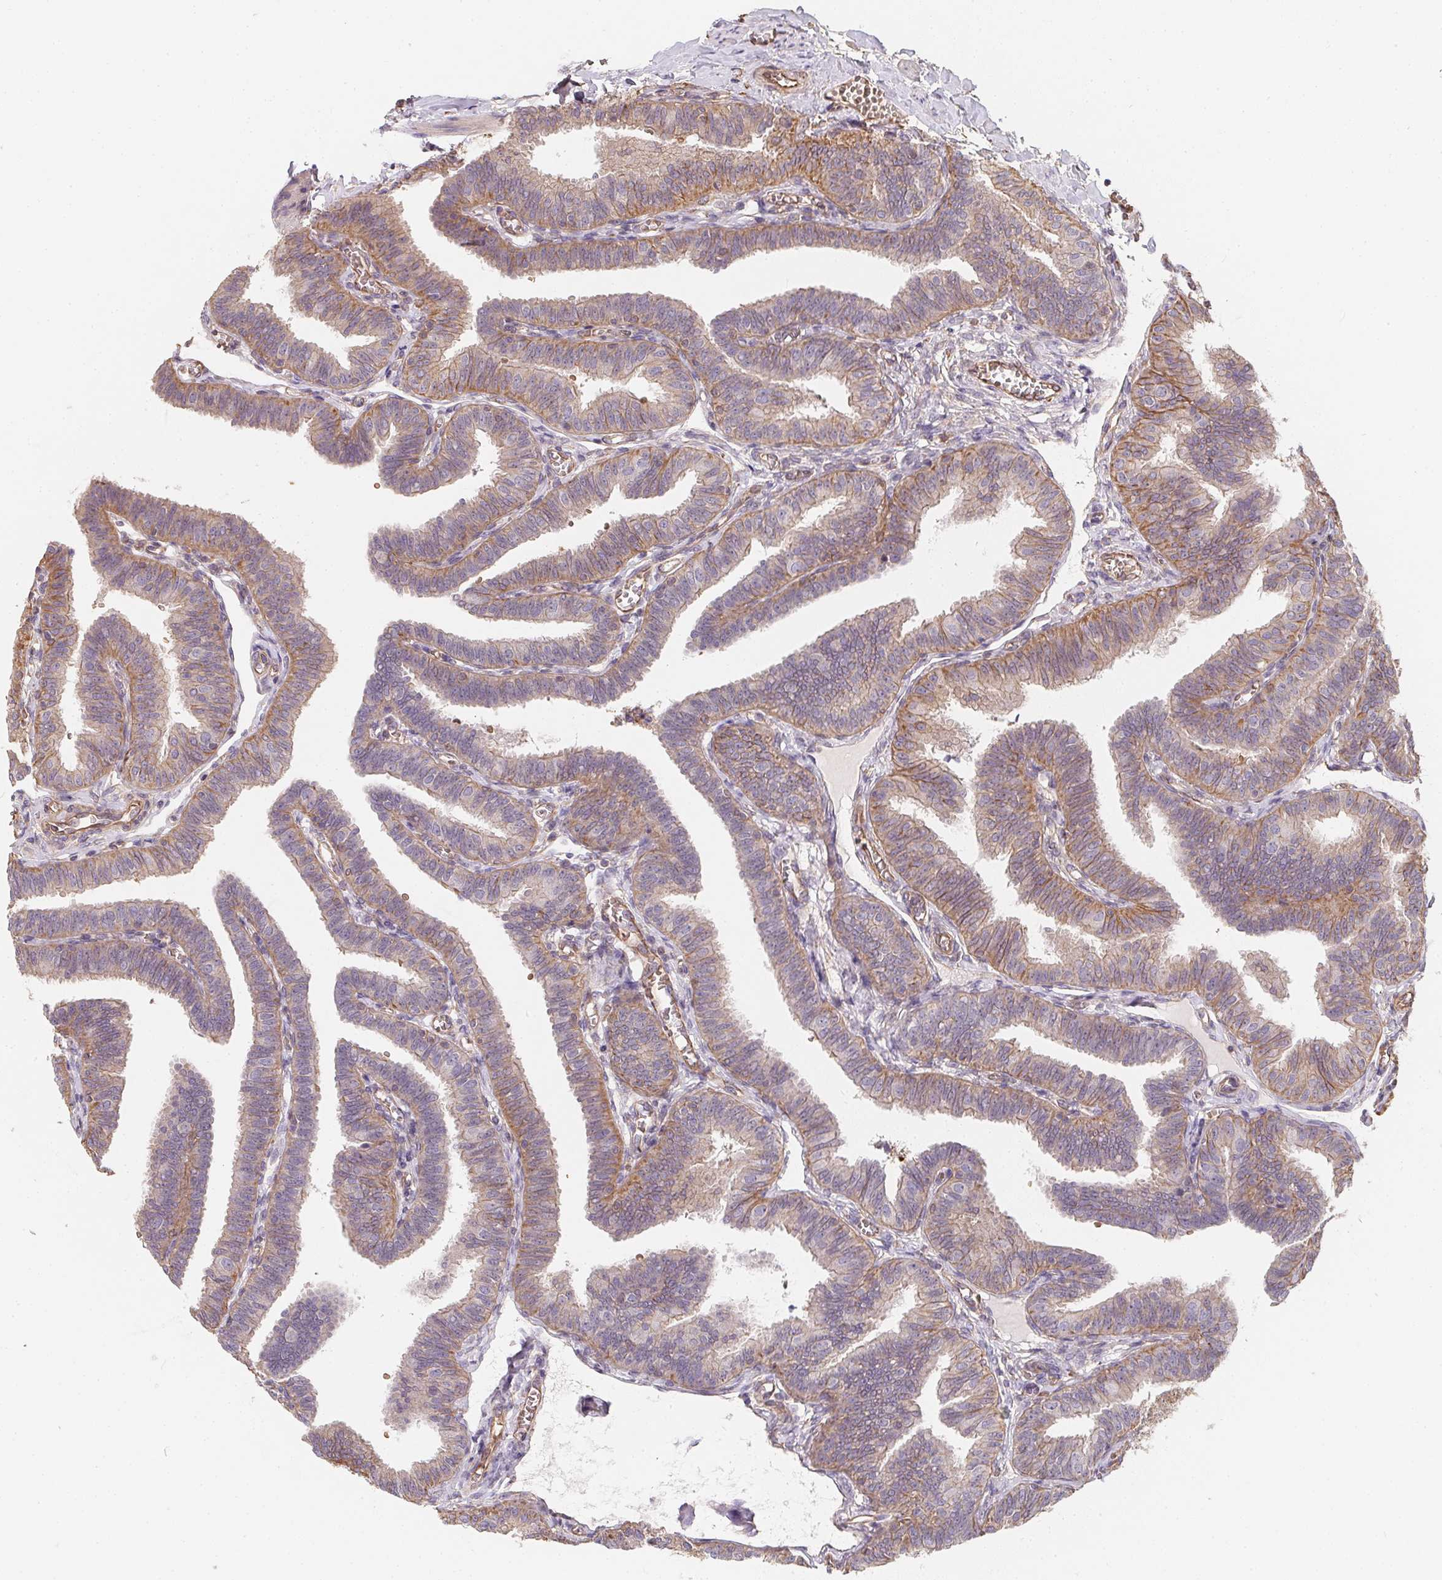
{"staining": {"intensity": "moderate", "quantity": ">75%", "location": "cytoplasmic/membranous"}, "tissue": "fallopian tube", "cell_type": "Glandular cells", "image_type": "normal", "snomed": [{"axis": "morphology", "description": "Normal tissue, NOS"}, {"axis": "topography", "description": "Fallopian tube"}], "caption": "Protein expression analysis of normal fallopian tube demonstrates moderate cytoplasmic/membranous expression in about >75% of glandular cells.", "gene": "TBKBP1", "patient": {"sex": "female", "age": 25}}